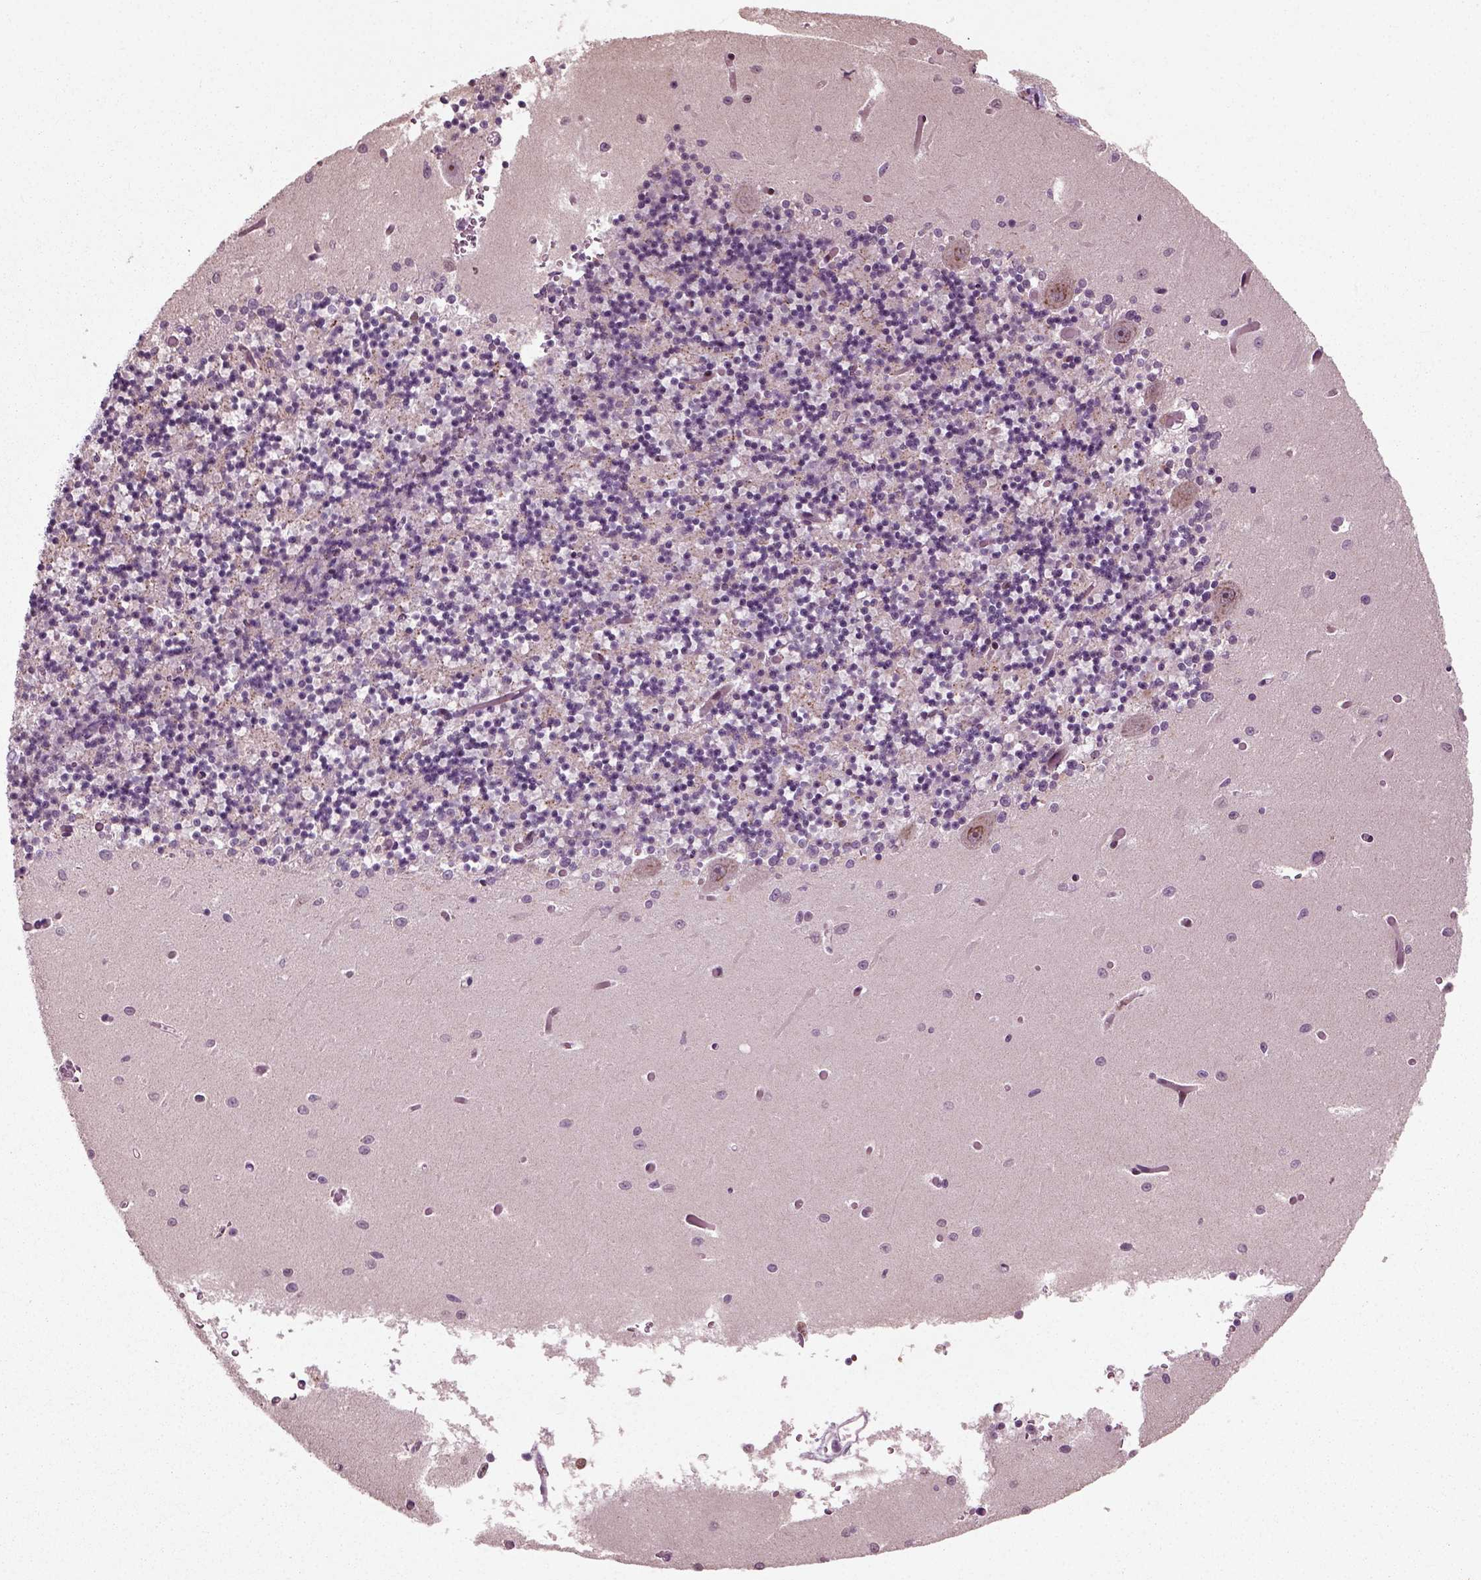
{"staining": {"intensity": "negative", "quantity": "none", "location": "none"}, "tissue": "cerebellum", "cell_type": "Cells in granular layer", "image_type": "normal", "snomed": [{"axis": "morphology", "description": "Normal tissue, NOS"}, {"axis": "topography", "description": "Cerebellum"}], "caption": "High power microscopy photomicrograph of an IHC image of normal cerebellum, revealing no significant positivity in cells in granular layer.", "gene": "CDC14A", "patient": {"sex": "female", "age": 64}}